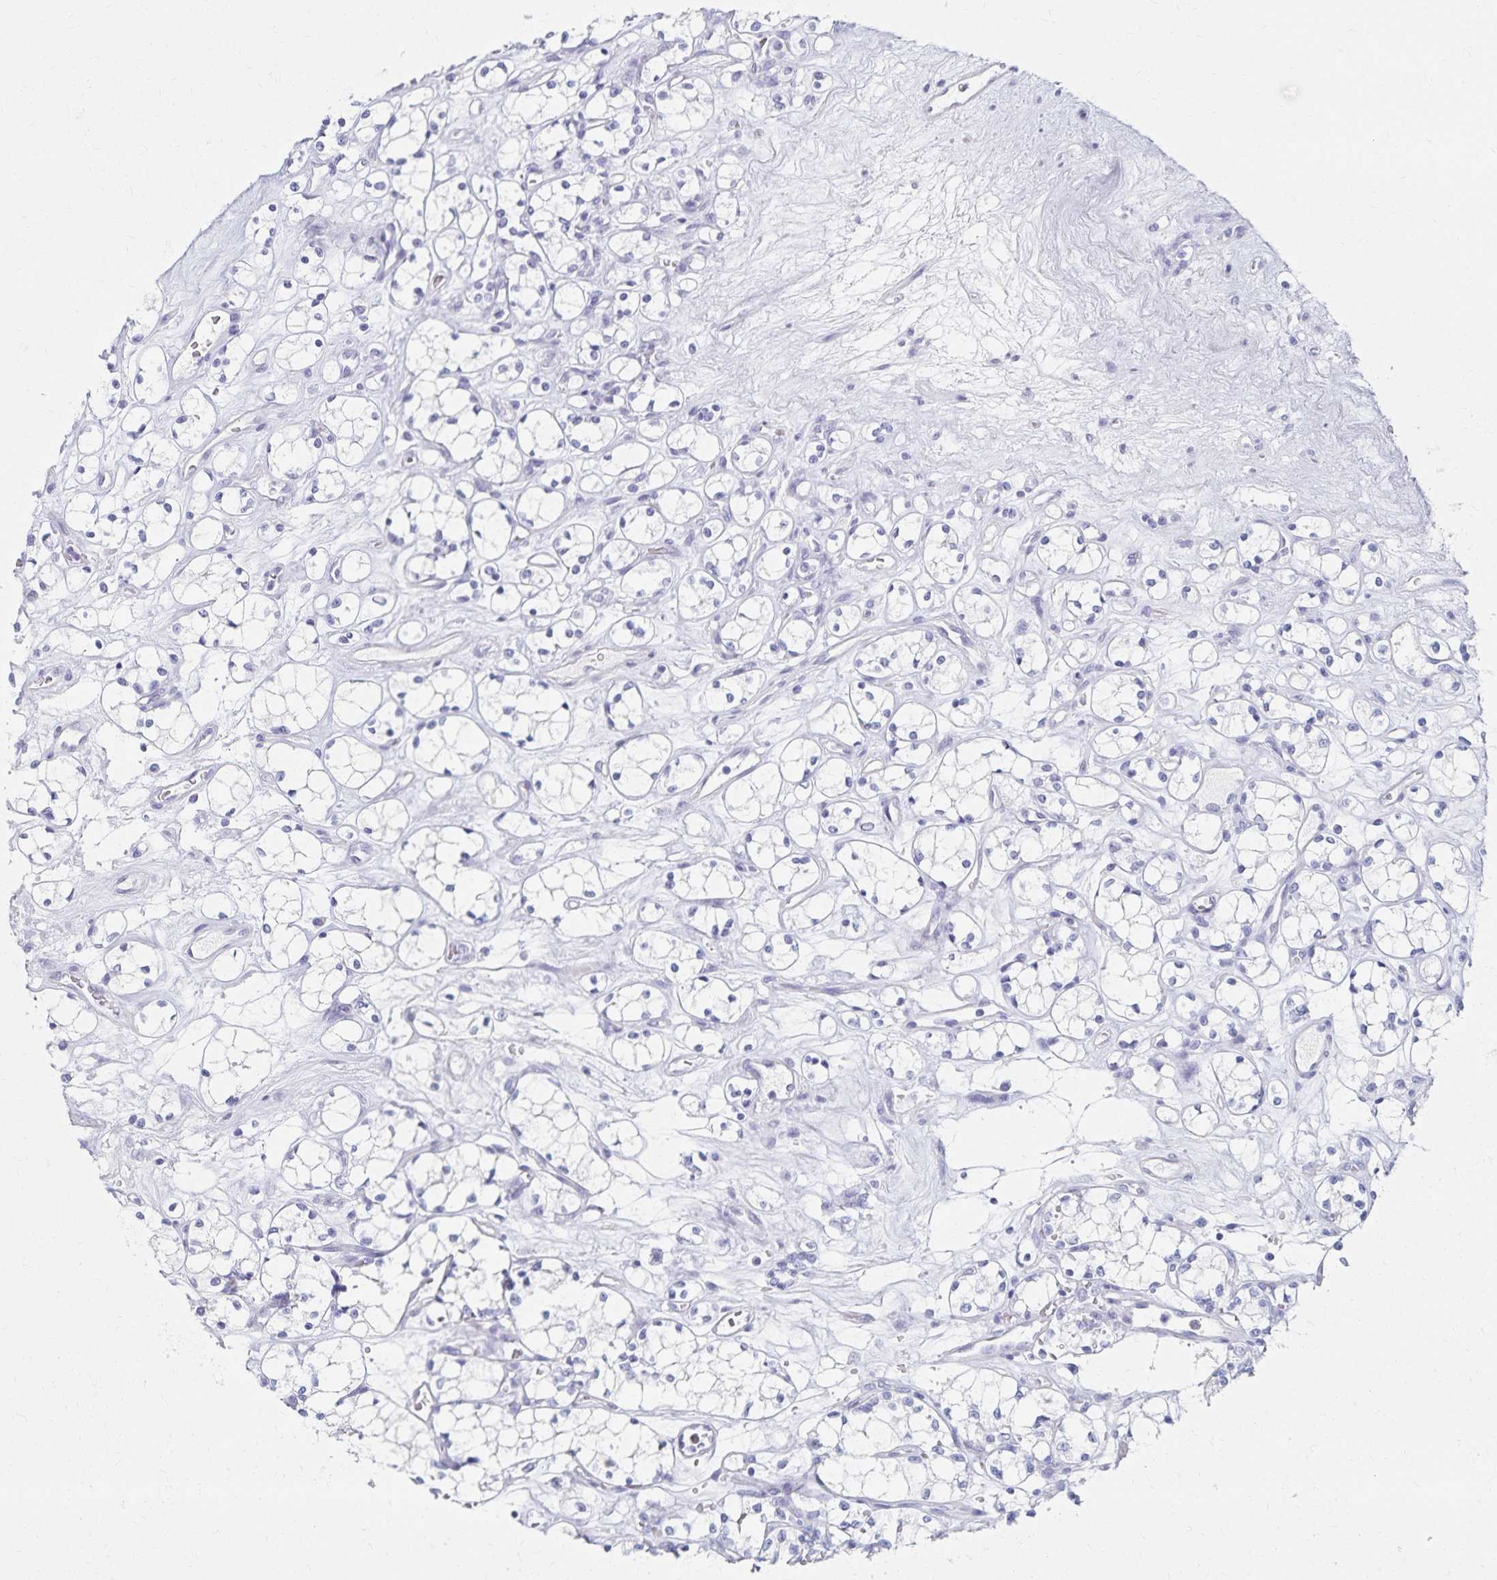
{"staining": {"intensity": "negative", "quantity": "none", "location": "none"}, "tissue": "renal cancer", "cell_type": "Tumor cells", "image_type": "cancer", "snomed": [{"axis": "morphology", "description": "Adenocarcinoma, NOS"}, {"axis": "topography", "description": "Kidney"}], "caption": "Tumor cells are negative for protein expression in human renal cancer.", "gene": "C2orf50", "patient": {"sex": "female", "age": 69}}